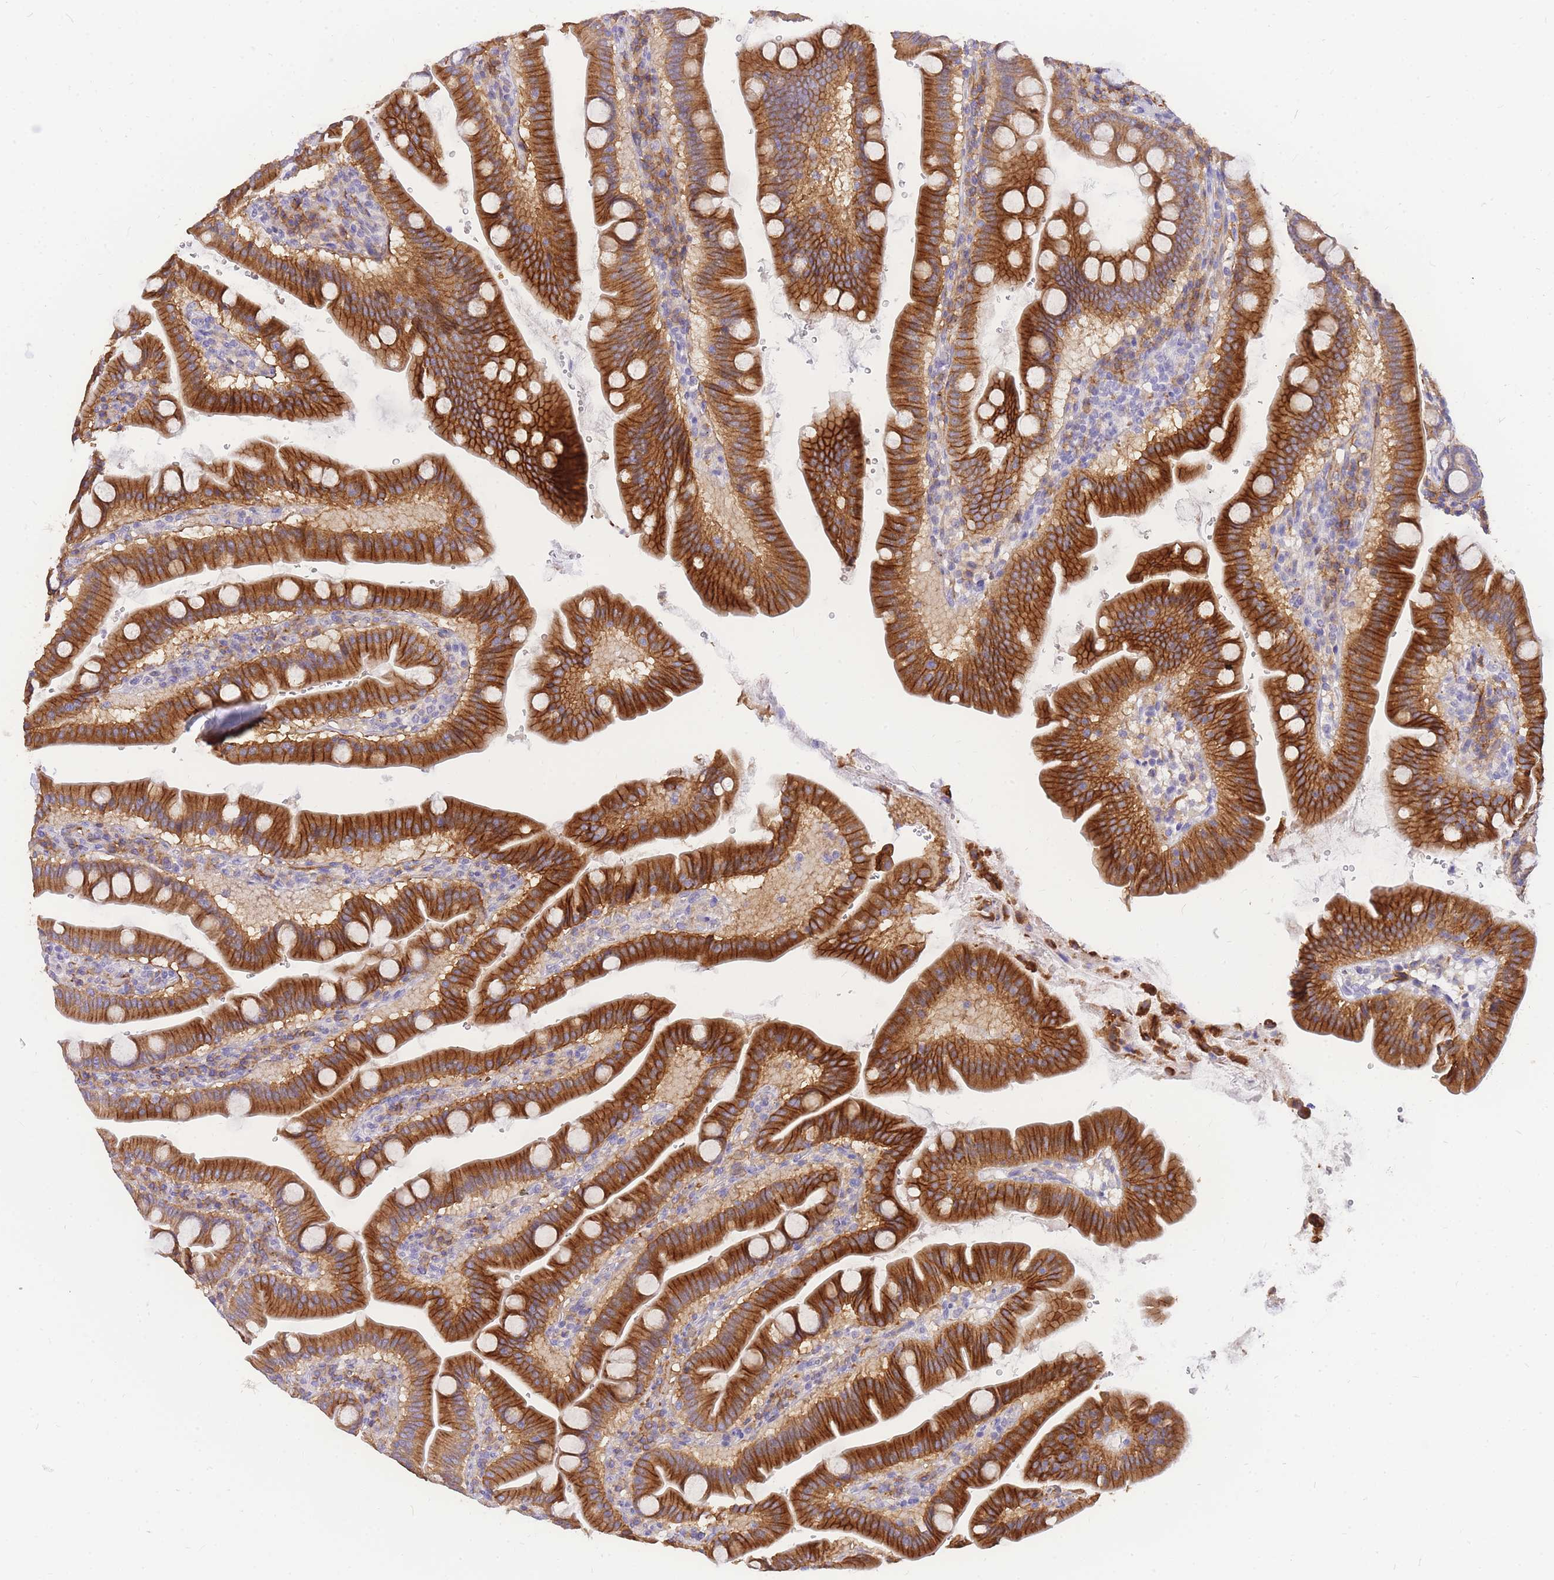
{"staining": {"intensity": "strong", "quantity": ">75%", "location": "cytoplasmic/membranous"}, "tissue": "duodenum", "cell_type": "Glandular cells", "image_type": "normal", "snomed": [{"axis": "morphology", "description": "Normal tissue, NOS"}, {"axis": "morphology", "description": "Adenocarcinoma, NOS"}, {"axis": "topography", "description": "Pancreas"}, {"axis": "topography", "description": "Duodenum"}], "caption": "About >75% of glandular cells in unremarkable duodenum show strong cytoplasmic/membranous protein staining as visualized by brown immunohistochemical staining.", "gene": "C2orf88", "patient": {"sex": "male", "age": 50}}